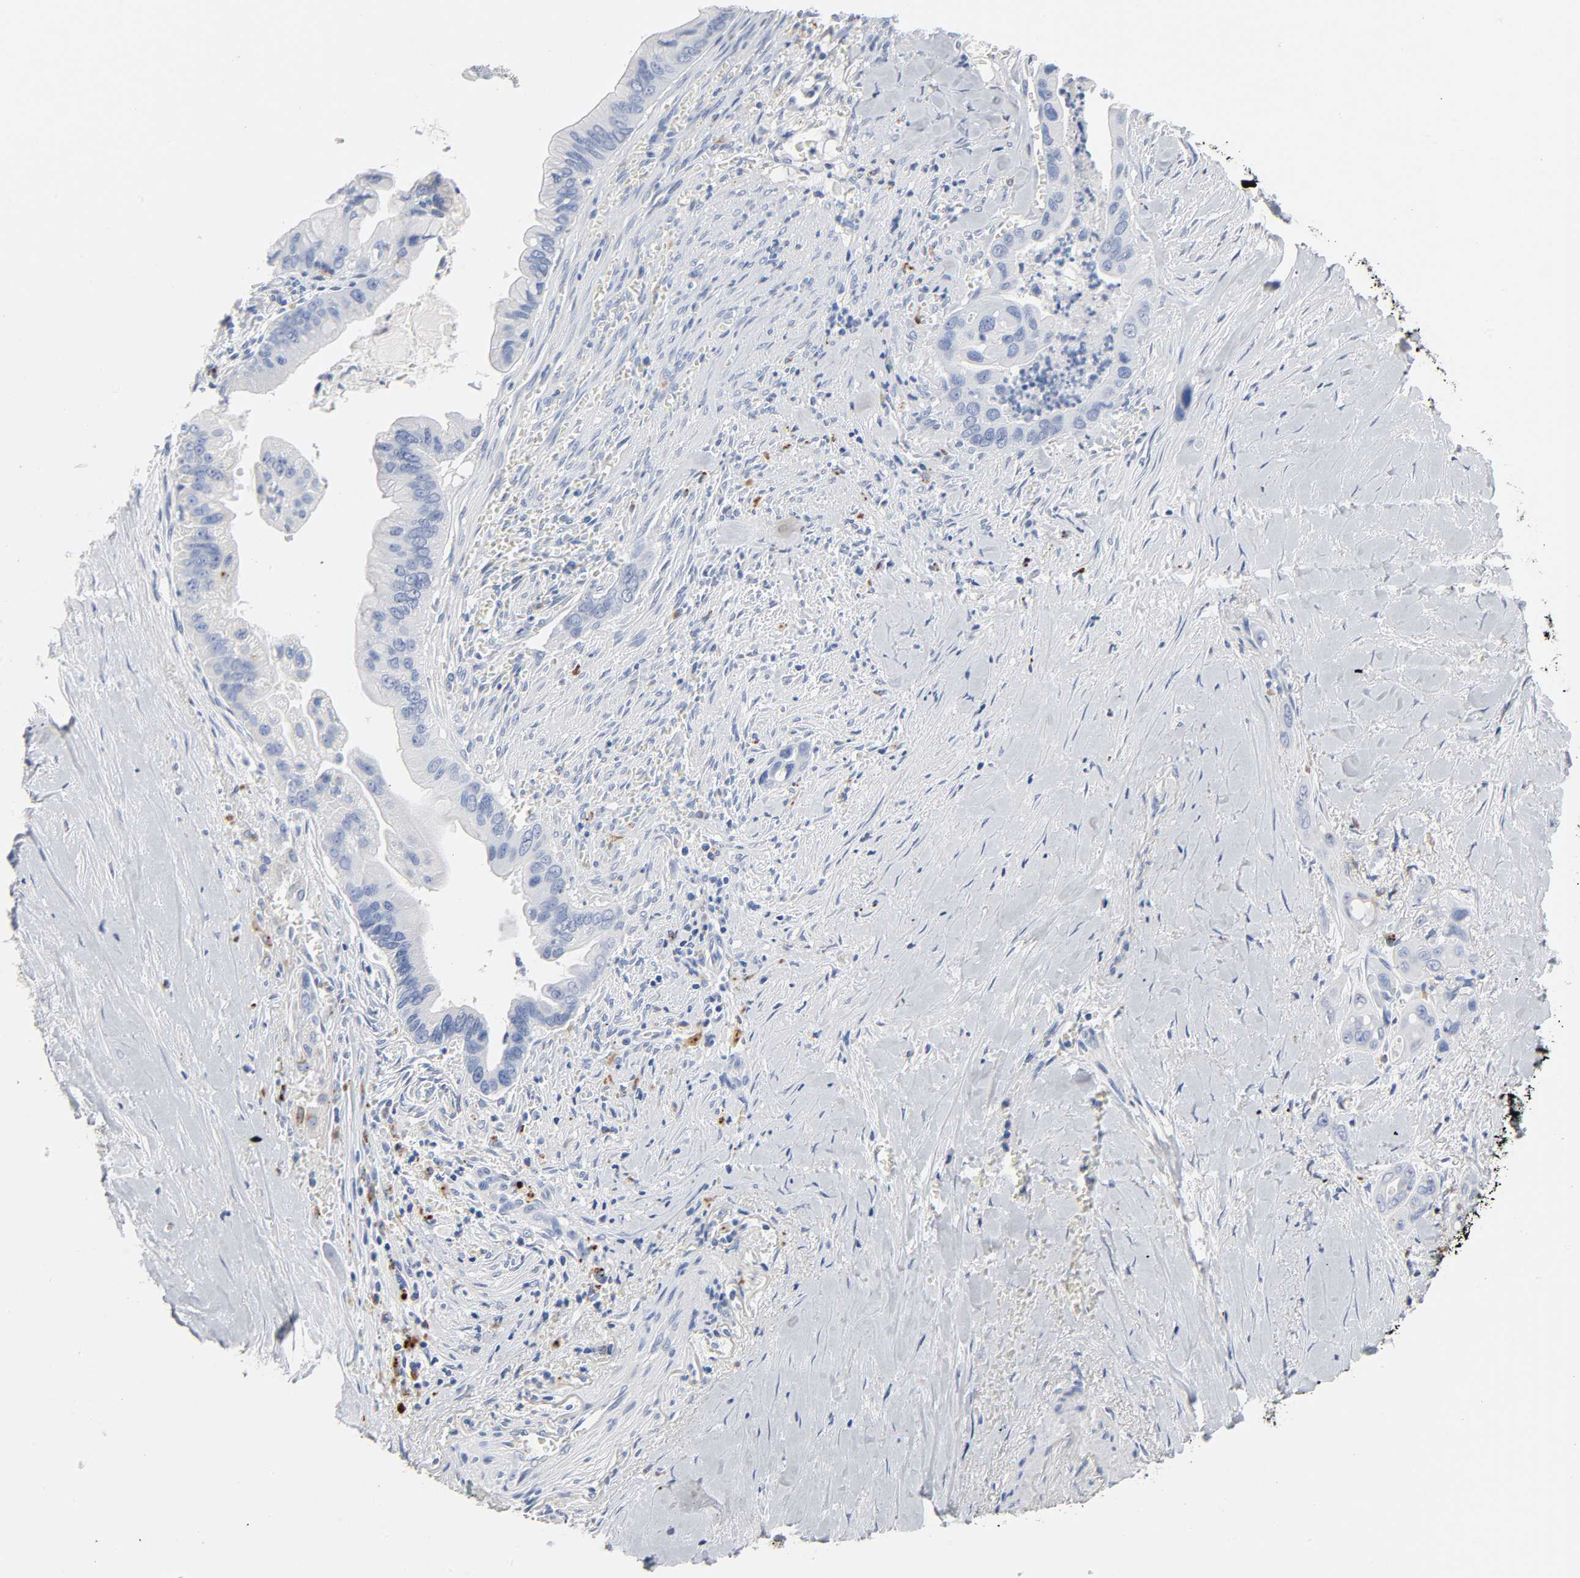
{"staining": {"intensity": "negative", "quantity": "none", "location": "none"}, "tissue": "pancreatic cancer", "cell_type": "Tumor cells", "image_type": "cancer", "snomed": [{"axis": "morphology", "description": "Adenocarcinoma, NOS"}, {"axis": "topography", "description": "Pancreas"}], "caption": "Immunohistochemistry photomicrograph of neoplastic tissue: adenocarcinoma (pancreatic) stained with DAB (3,3'-diaminobenzidine) demonstrates no significant protein staining in tumor cells. (DAB IHC with hematoxylin counter stain).", "gene": "PLP1", "patient": {"sex": "male", "age": 59}}